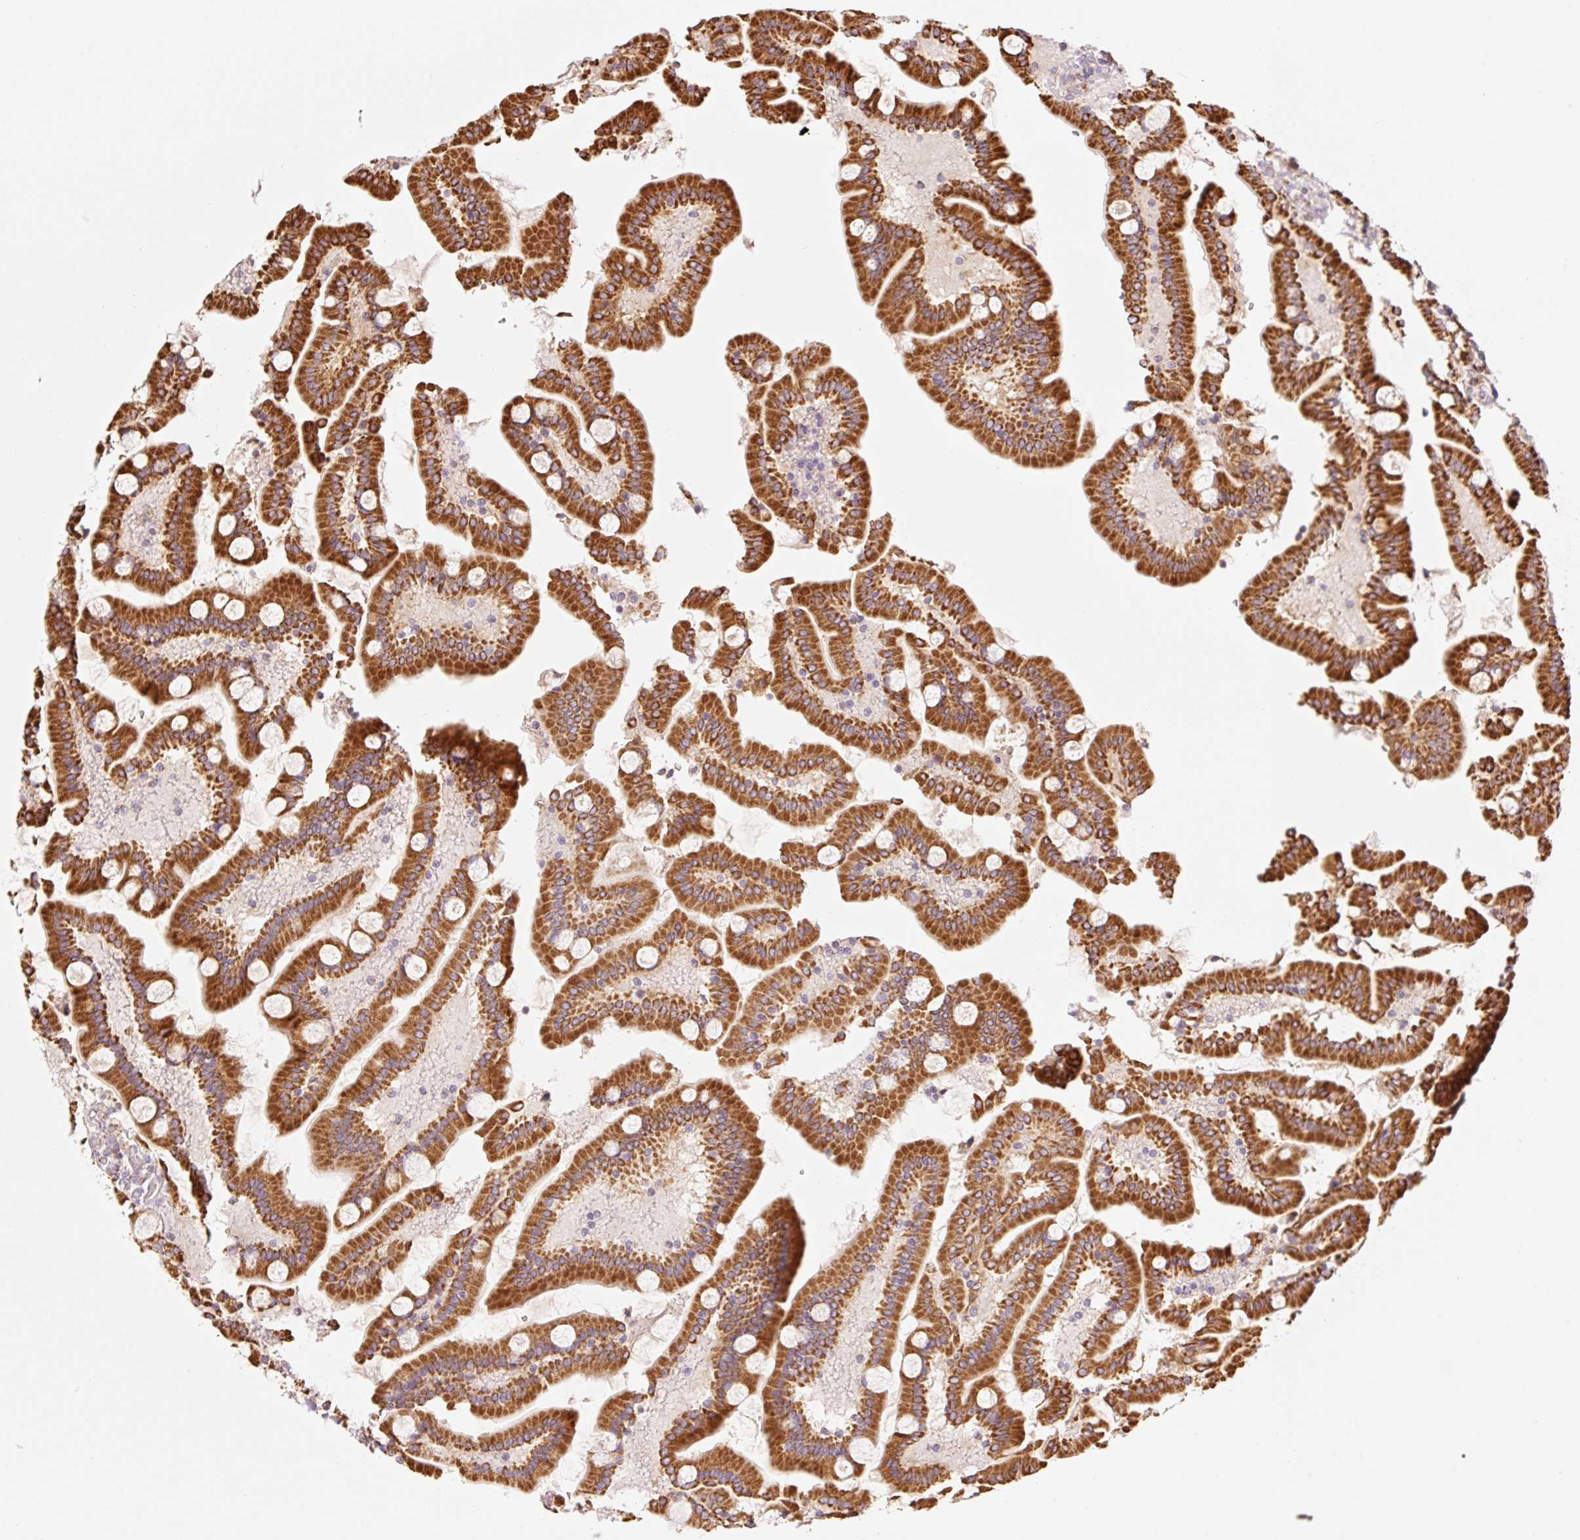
{"staining": {"intensity": "strong", "quantity": ">75%", "location": "cytoplasmic/membranous"}, "tissue": "duodenum", "cell_type": "Glandular cells", "image_type": "normal", "snomed": [{"axis": "morphology", "description": "Normal tissue, NOS"}, {"axis": "topography", "description": "Duodenum"}], "caption": "Strong cytoplasmic/membranous protein staining is present in approximately >75% of glandular cells in duodenum.", "gene": "GOSR2", "patient": {"sex": "male", "age": 55}}